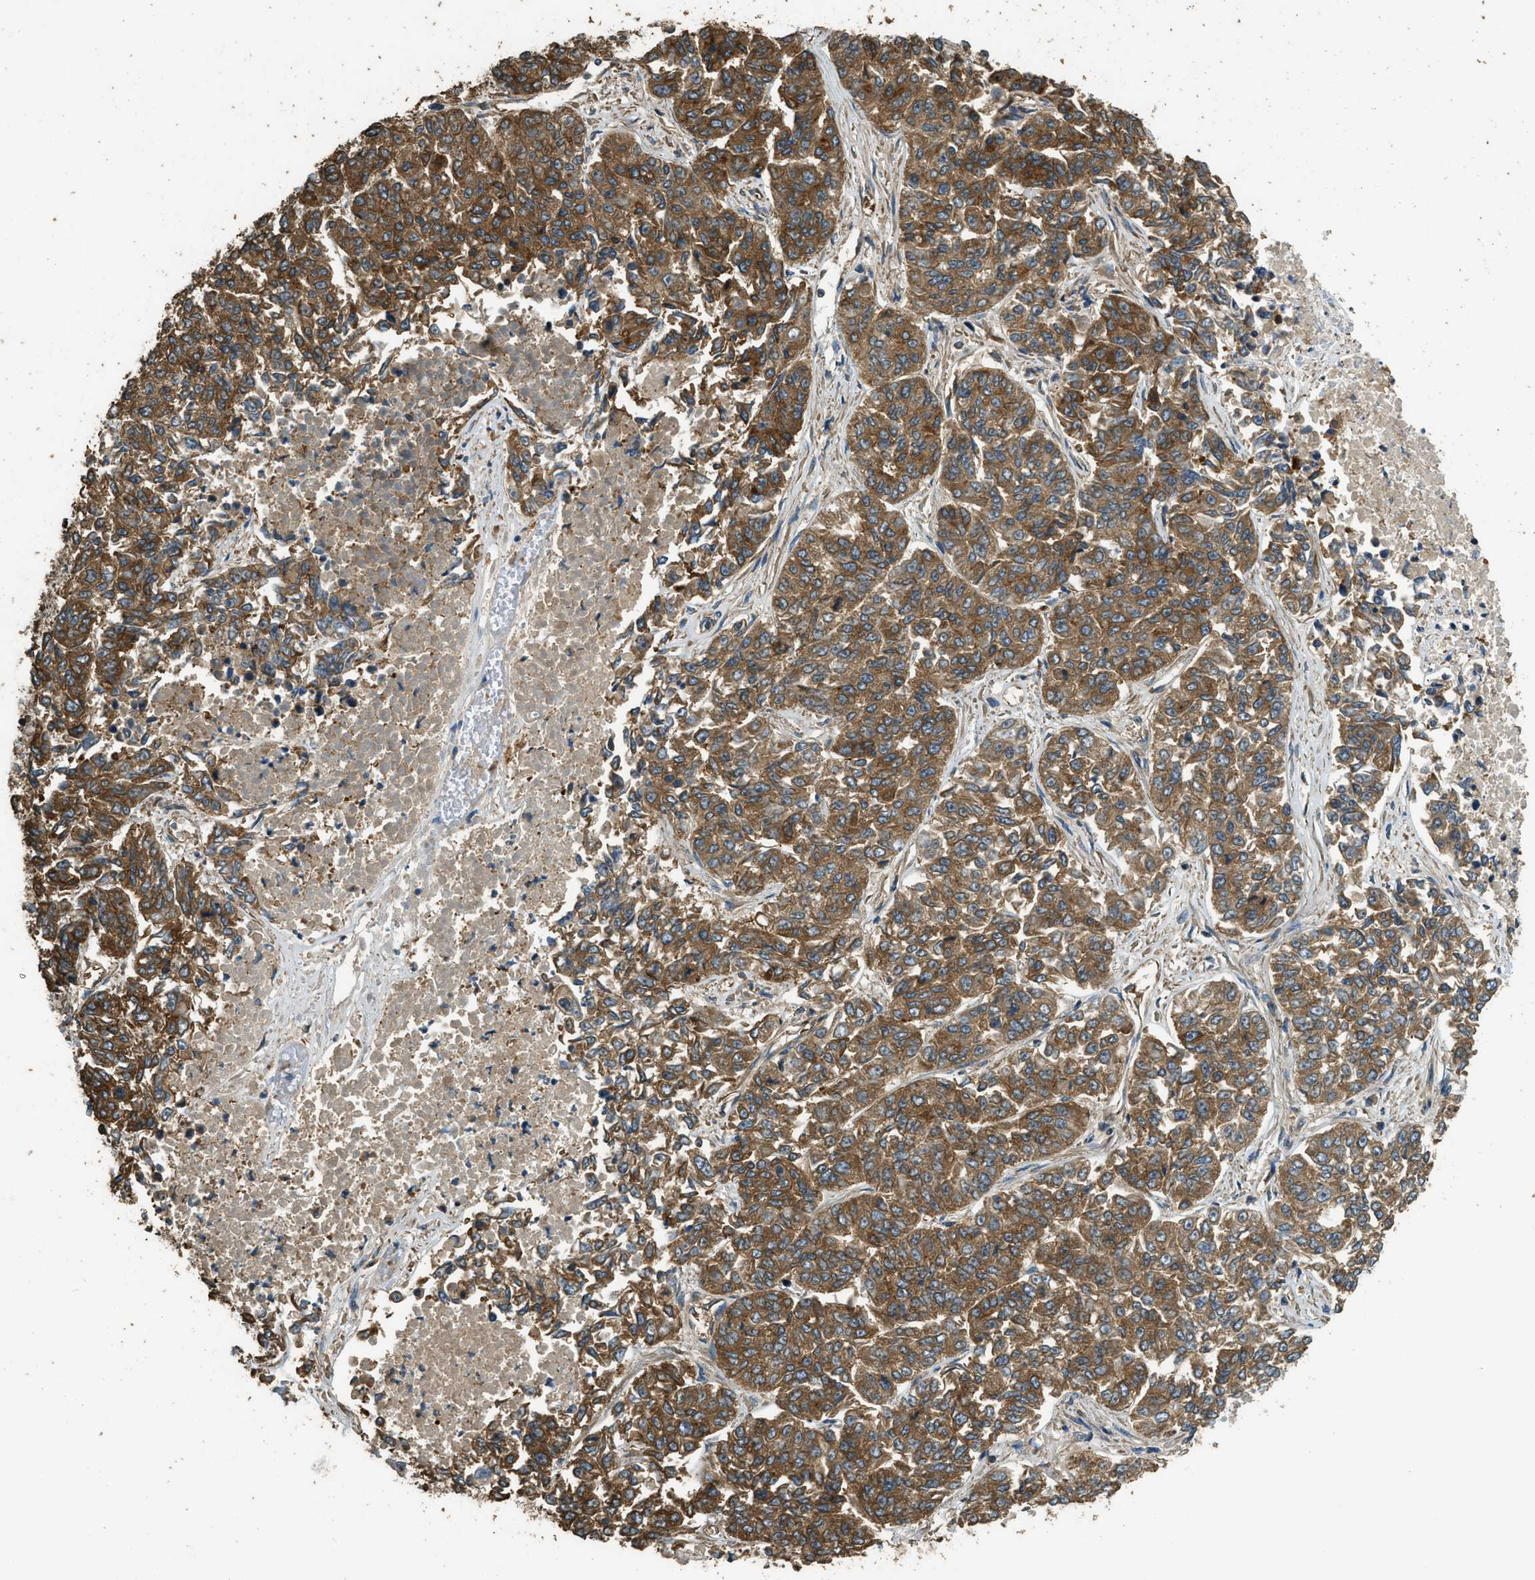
{"staining": {"intensity": "strong", "quantity": ">75%", "location": "cytoplasmic/membranous"}, "tissue": "lung cancer", "cell_type": "Tumor cells", "image_type": "cancer", "snomed": [{"axis": "morphology", "description": "Adenocarcinoma, NOS"}, {"axis": "topography", "description": "Lung"}], "caption": "Immunohistochemical staining of human lung adenocarcinoma reveals strong cytoplasmic/membranous protein staining in approximately >75% of tumor cells.", "gene": "MARS1", "patient": {"sex": "male", "age": 84}}